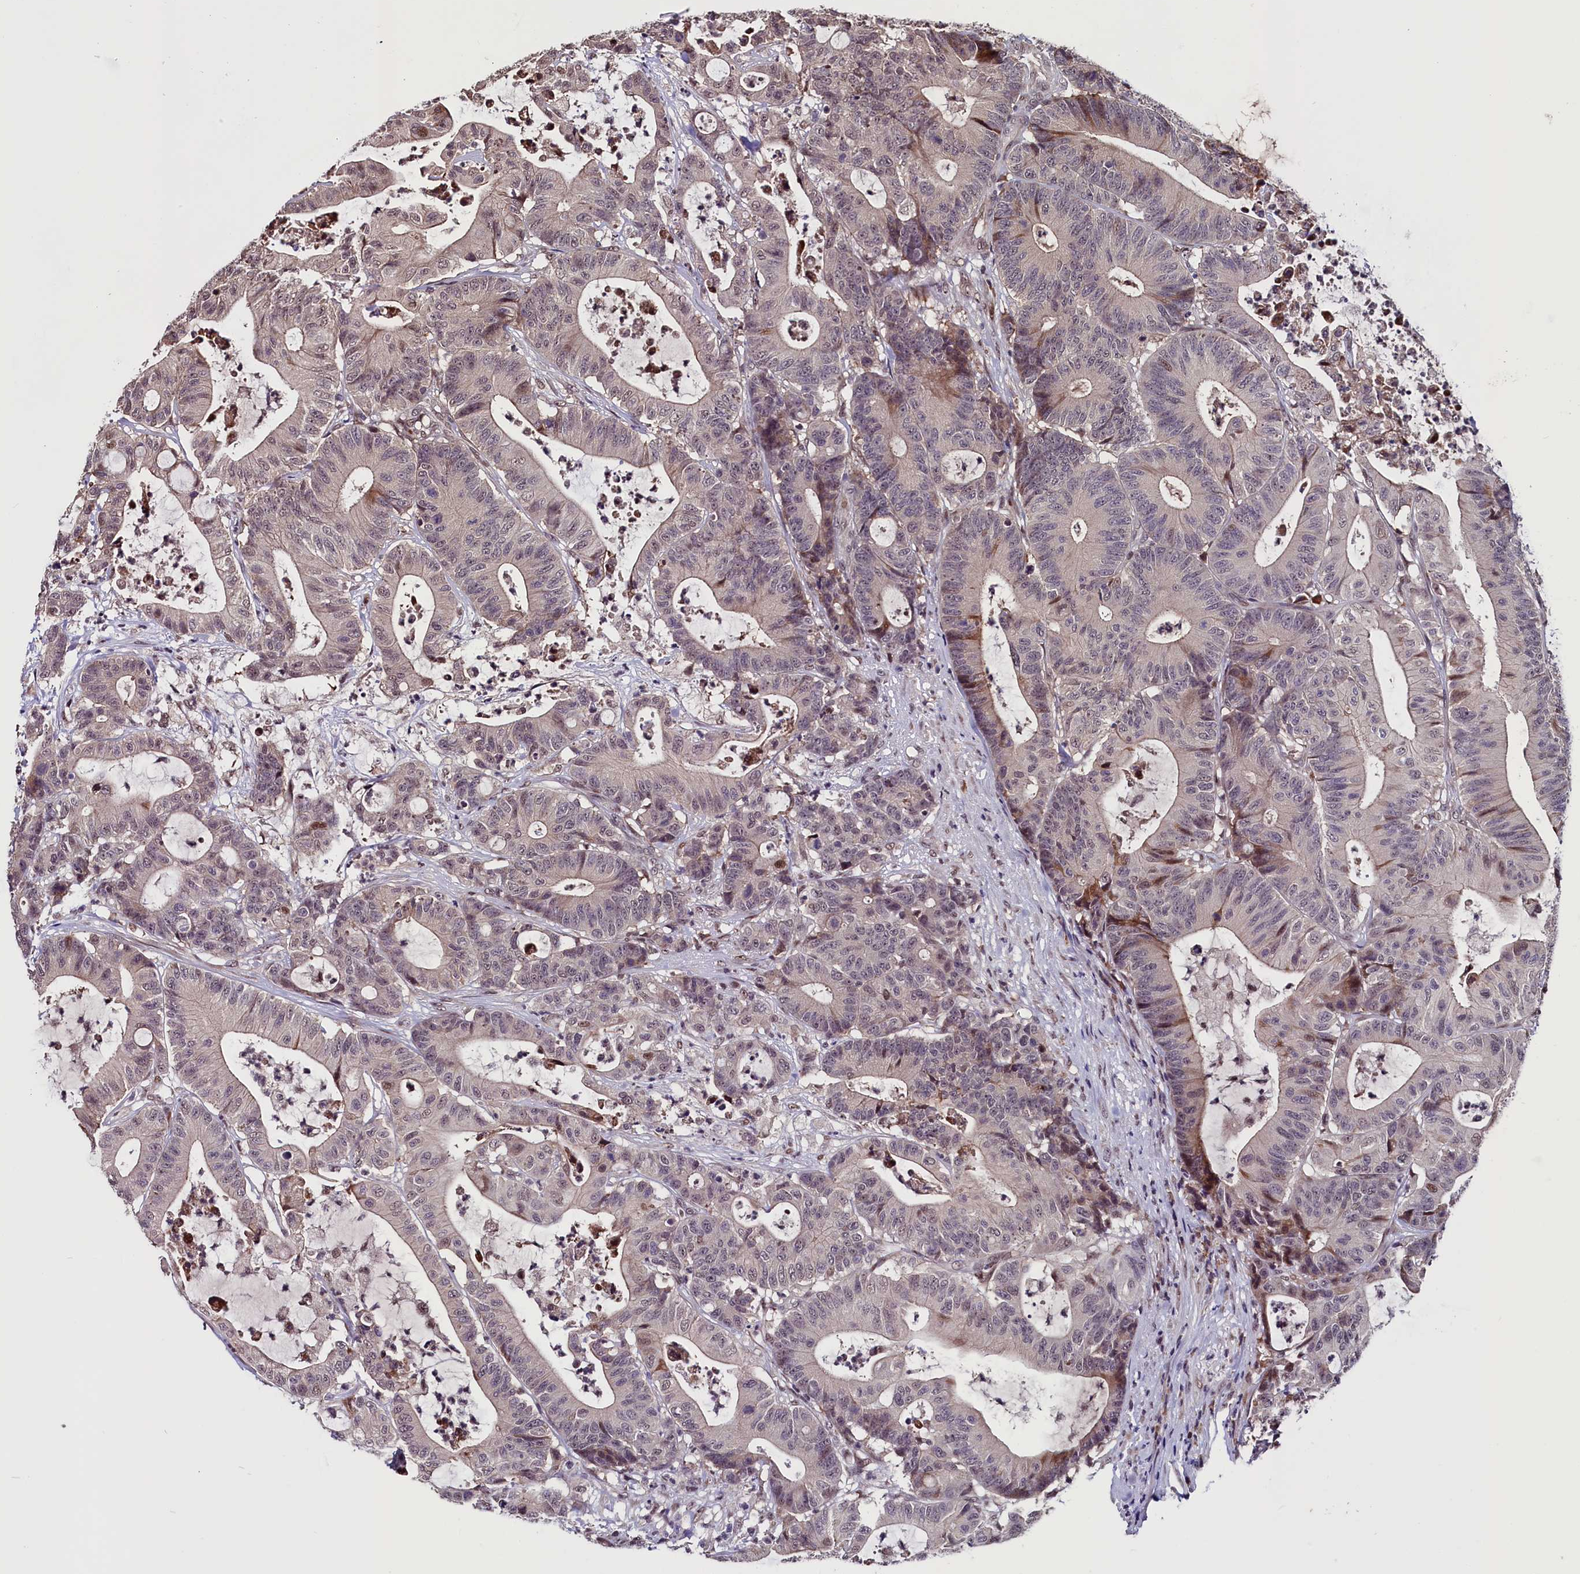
{"staining": {"intensity": "weak", "quantity": "25%-75%", "location": "cytoplasmic/membranous,nuclear"}, "tissue": "colorectal cancer", "cell_type": "Tumor cells", "image_type": "cancer", "snomed": [{"axis": "morphology", "description": "Adenocarcinoma, NOS"}, {"axis": "topography", "description": "Colon"}], "caption": "Immunohistochemistry photomicrograph of adenocarcinoma (colorectal) stained for a protein (brown), which displays low levels of weak cytoplasmic/membranous and nuclear expression in approximately 25%-75% of tumor cells.", "gene": "RNMT", "patient": {"sex": "female", "age": 84}}